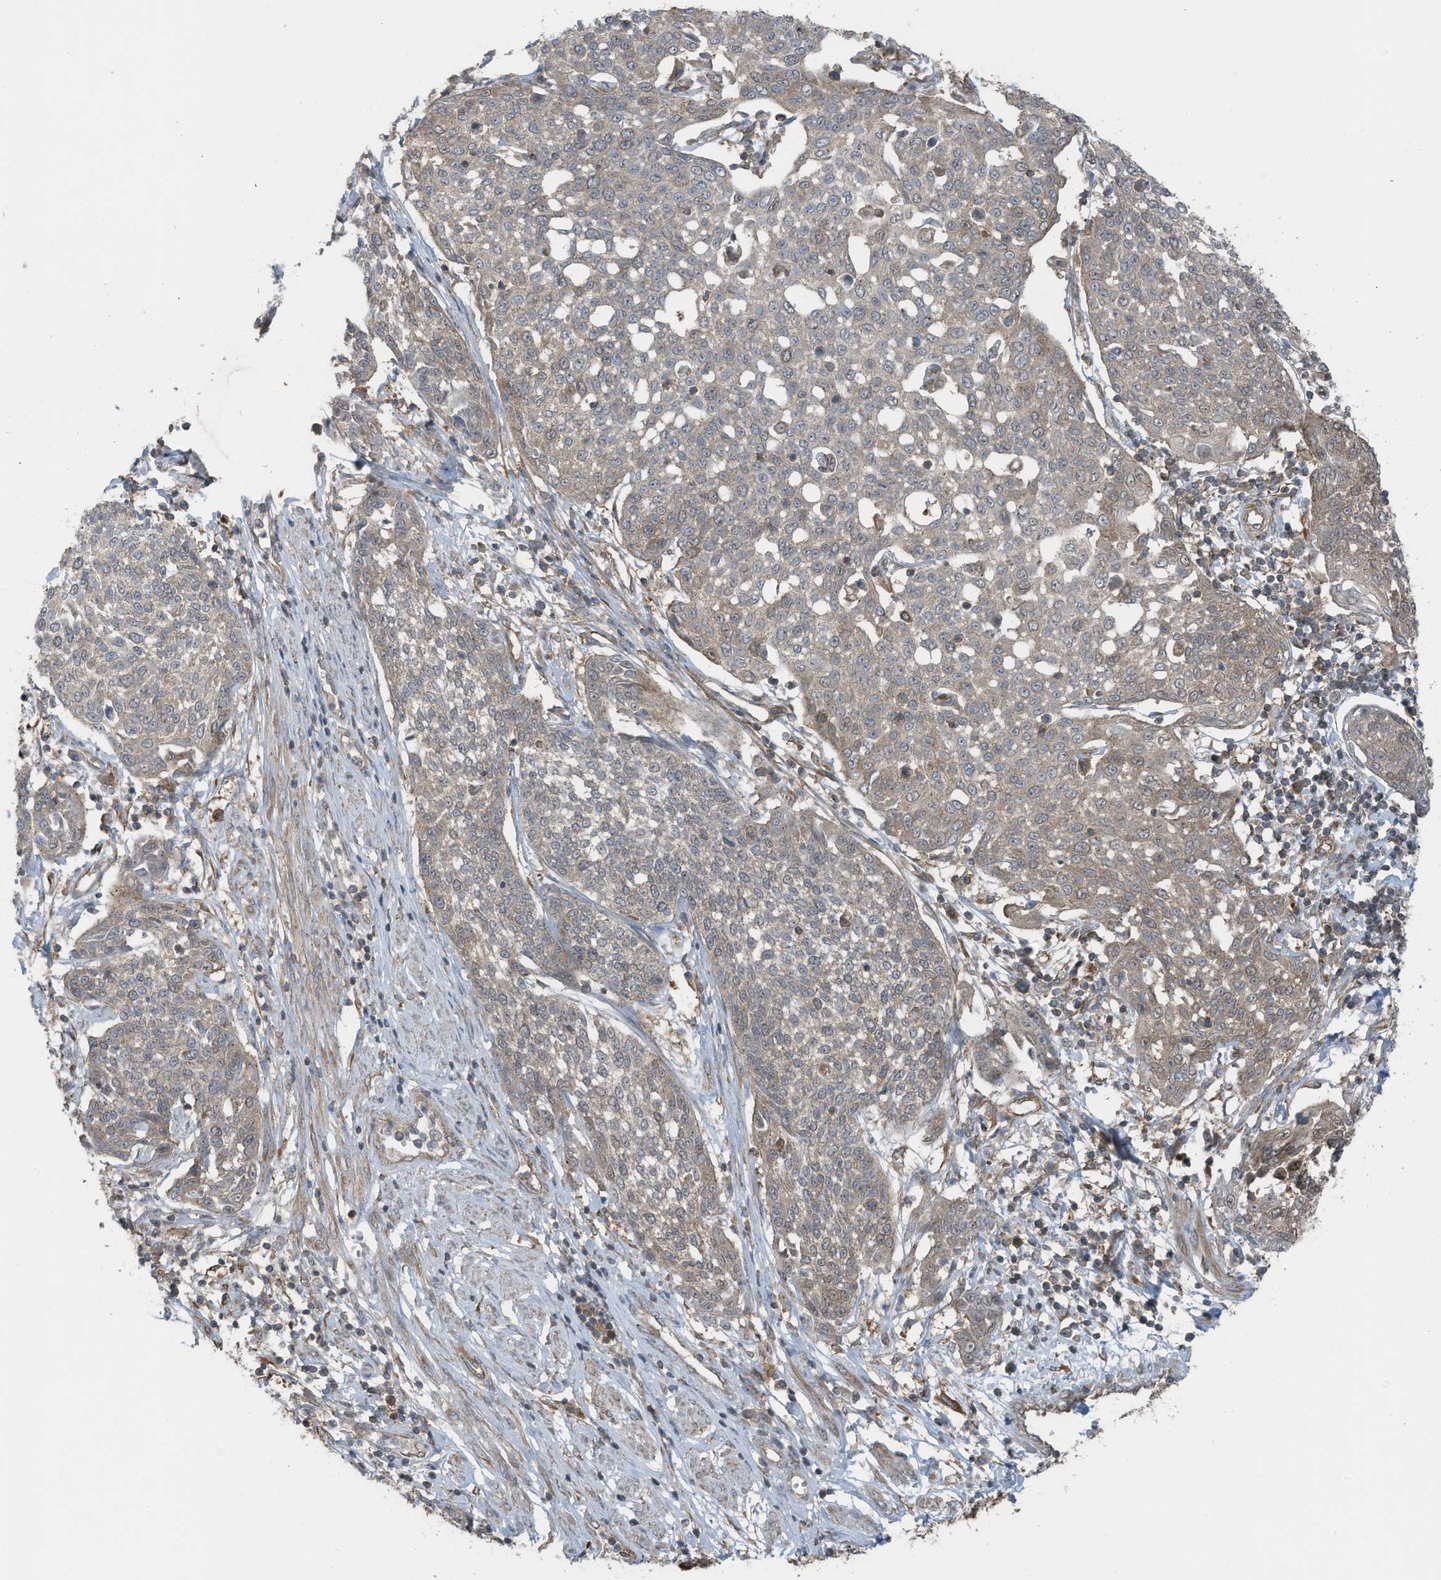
{"staining": {"intensity": "weak", "quantity": "25%-75%", "location": "cytoplasmic/membranous"}, "tissue": "cervical cancer", "cell_type": "Tumor cells", "image_type": "cancer", "snomed": [{"axis": "morphology", "description": "Squamous cell carcinoma, NOS"}, {"axis": "topography", "description": "Cervix"}], "caption": "A low amount of weak cytoplasmic/membranous expression is seen in approximately 25%-75% of tumor cells in cervical cancer tissue. The staining was performed using DAB (3,3'-diaminobenzidine) to visualize the protein expression in brown, while the nuclei were stained in blue with hematoxylin (Magnification: 20x).", "gene": "TXNDC9", "patient": {"sex": "female", "age": 34}}